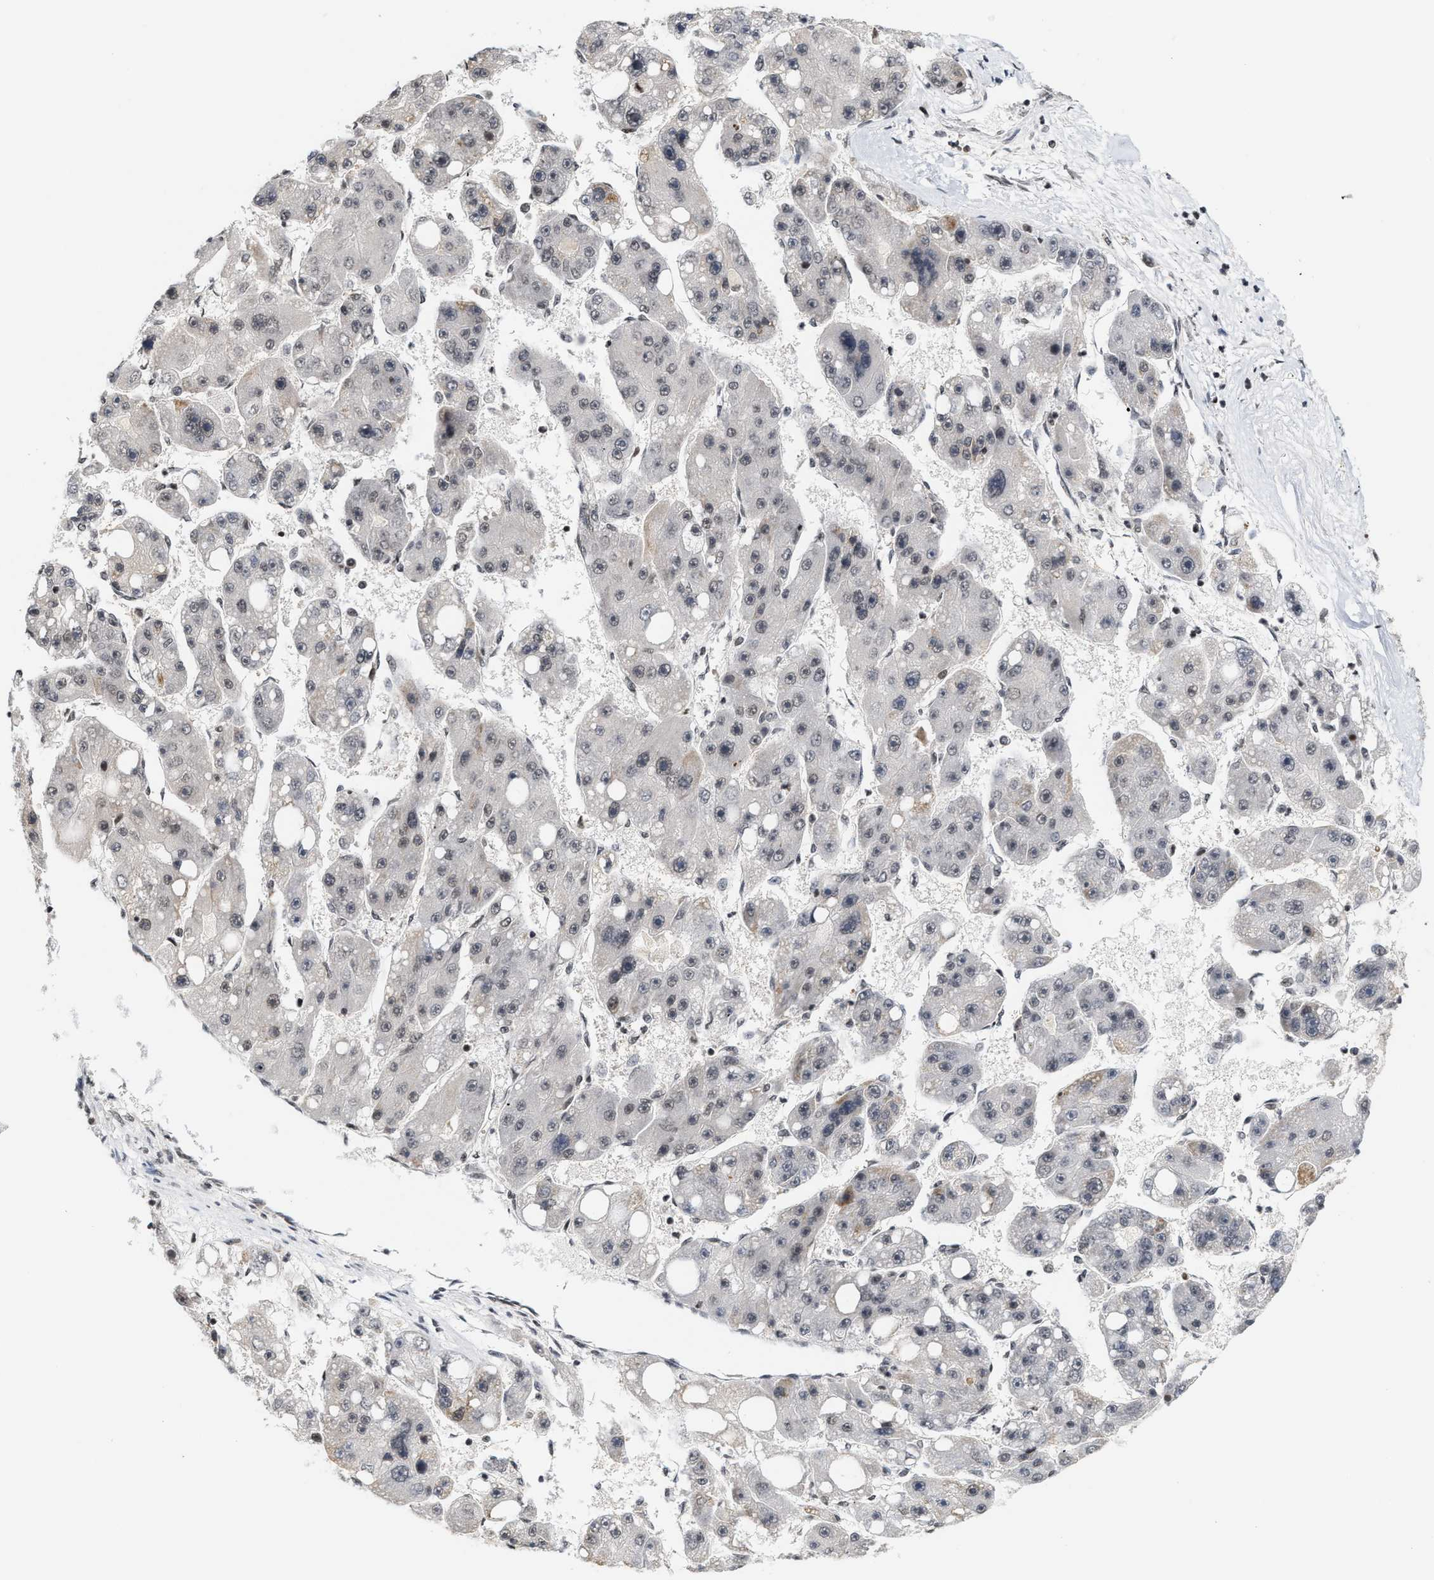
{"staining": {"intensity": "weak", "quantity": "<25%", "location": "nuclear"}, "tissue": "liver cancer", "cell_type": "Tumor cells", "image_type": "cancer", "snomed": [{"axis": "morphology", "description": "Carcinoma, Hepatocellular, NOS"}, {"axis": "topography", "description": "Liver"}], "caption": "This is an immunohistochemistry photomicrograph of human liver cancer (hepatocellular carcinoma). There is no expression in tumor cells.", "gene": "ANKRD6", "patient": {"sex": "female", "age": 61}}